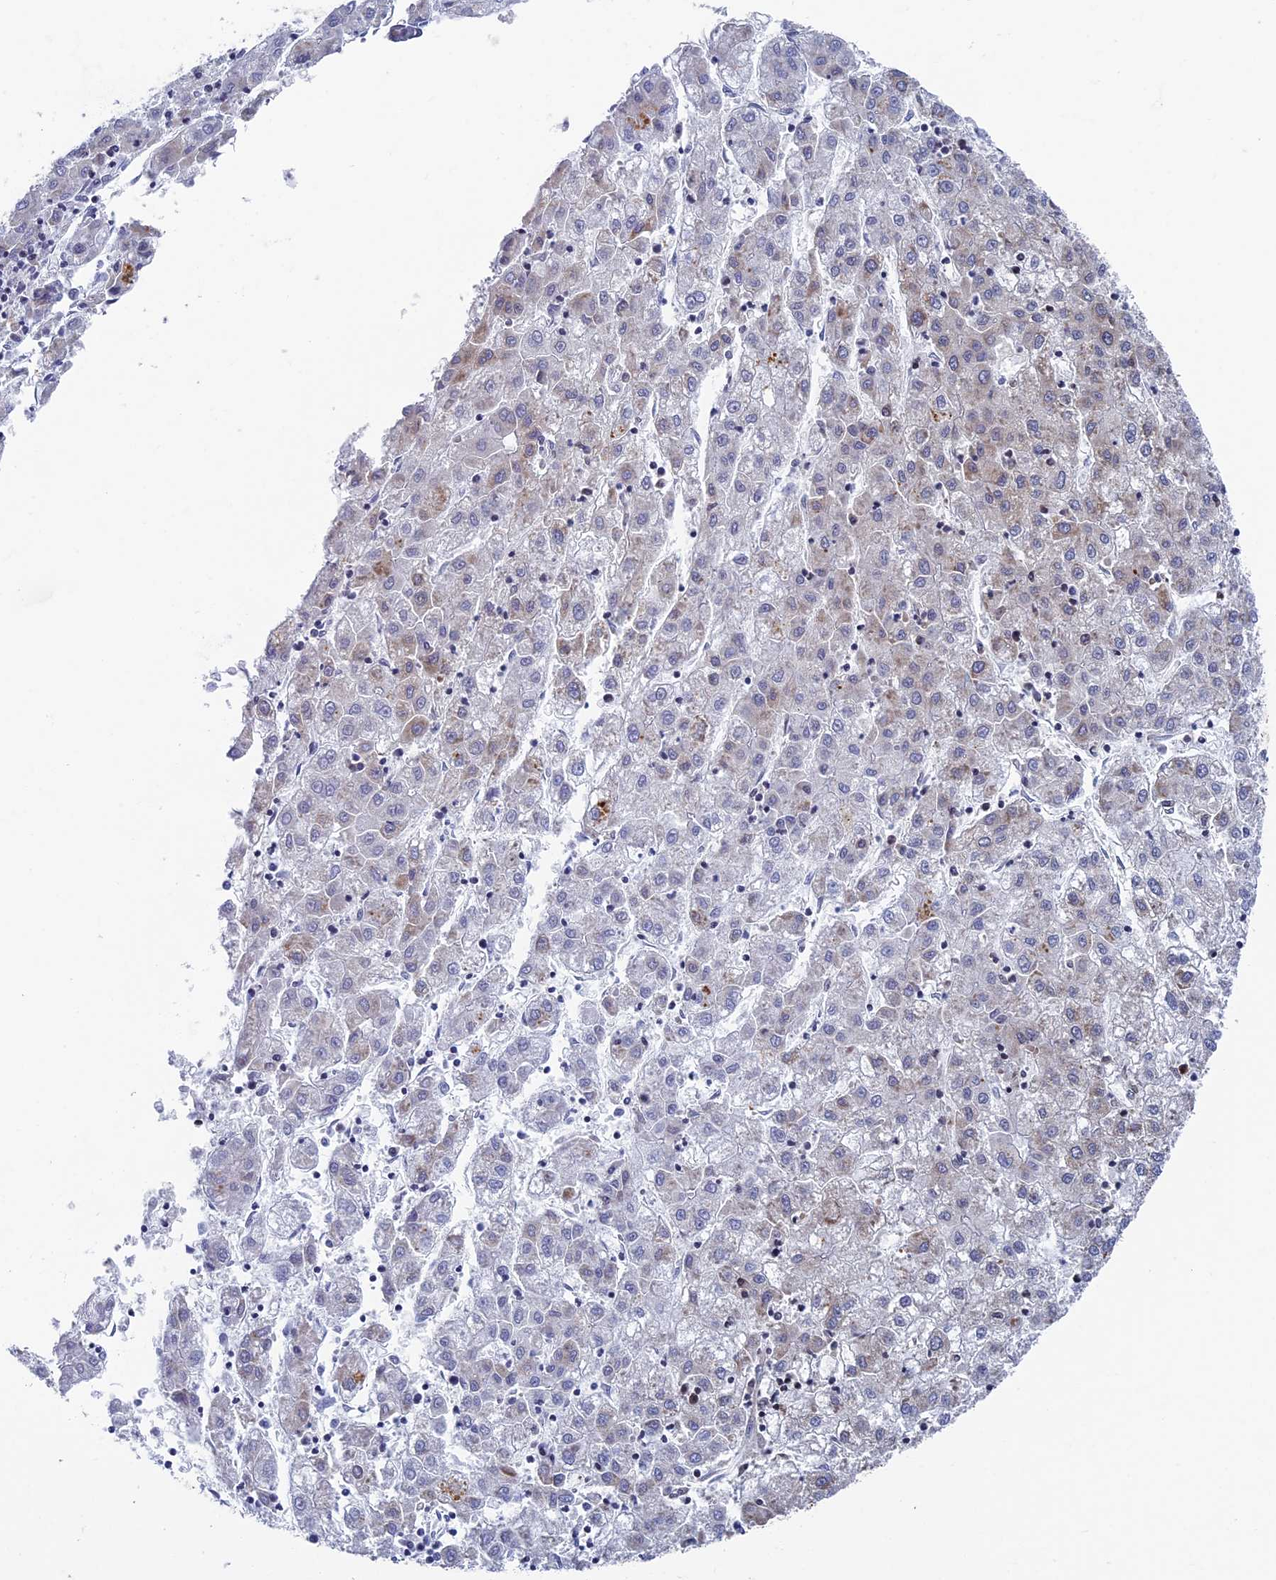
{"staining": {"intensity": "weak", "quantity": "<25%", "location": "cytoplasmic/membranous"}, "tissue": "liver cancer", "cell_type": "Tumor cells", "image_type": "cancer", "snomed": [{"axis": "morphology", "description": "Carcinoma, Hepatocellular, NOS"}, {"axis": "topography", "description": "Liver"}], "caption": "High magnification brightfield microscopy of liver hepatocellular carcinoma stained with DAB (brown) and counterstained with hematoxylin (blue): tumor cells show no significant expression.", "gene": "YBX1", "patient": {"sex": "male", "age": 72}}